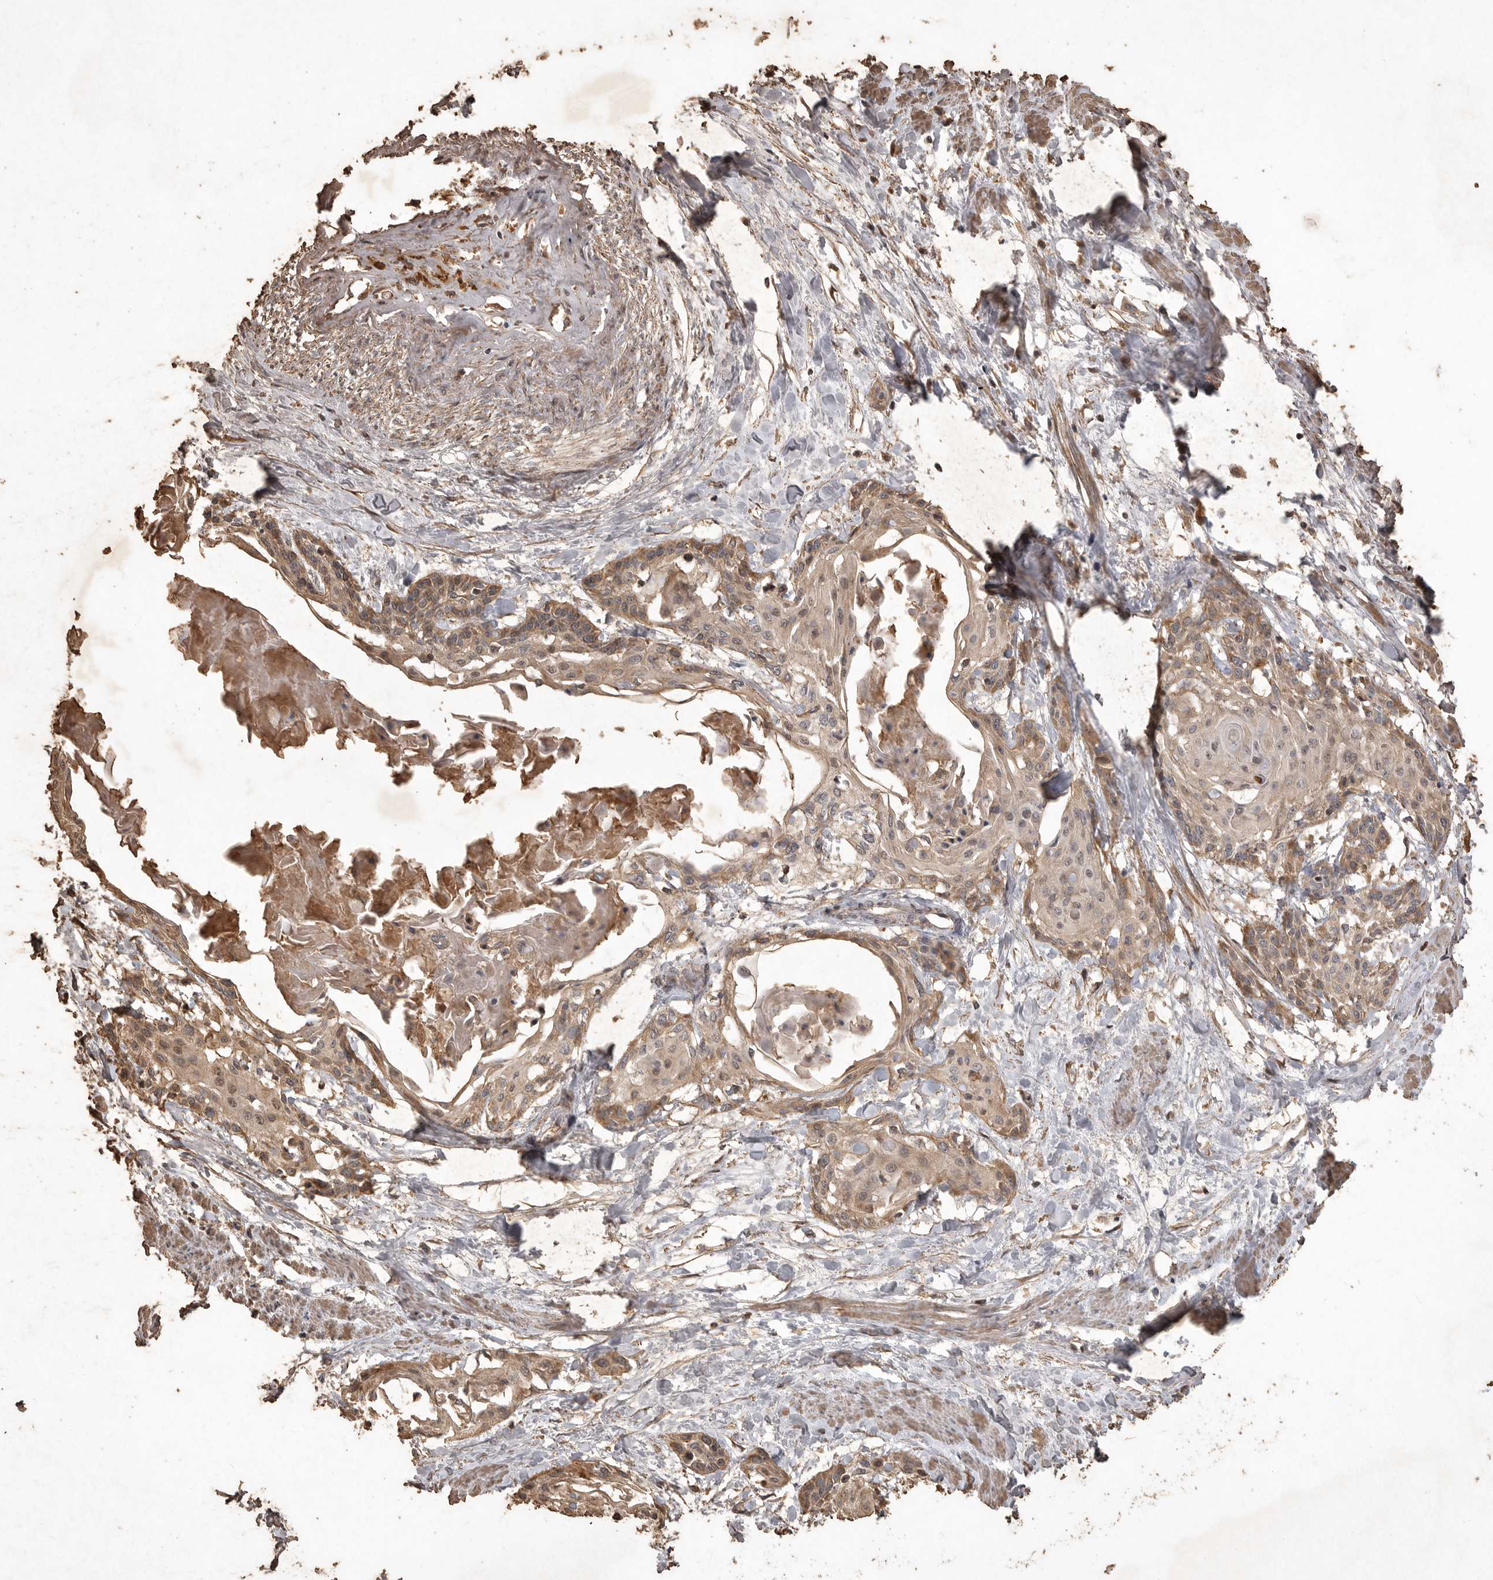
{"staining": {"intensity": "moderate", "quantity": ">75%", "location": "cytoplasmic/membranous"}, "tissue": "cervical cancer", "cell_type": "Tumor cells", "image_type": "cancer", "snomed": [{"axis": "morphology", "description": "Squamous cell carcinoma, NOS"}, {"axis": "topography", "description": "Cervix"}], "caption": "The histopathology image exhibits immunohistochemical staining of cervical squamous cell carcinoma. There is moderate cytoplasmic/membranous positivity is identified in about >75% of tumor cells. The staining was performed using DAB (3,3'-diaminobenzidine) to visualize the protein expression in brown, while the nuclei were stained in blue with hematoxylin (Magnification: 20x).", "gene": "MRPL41", "patient": {"sex": "female", "age": 57}}